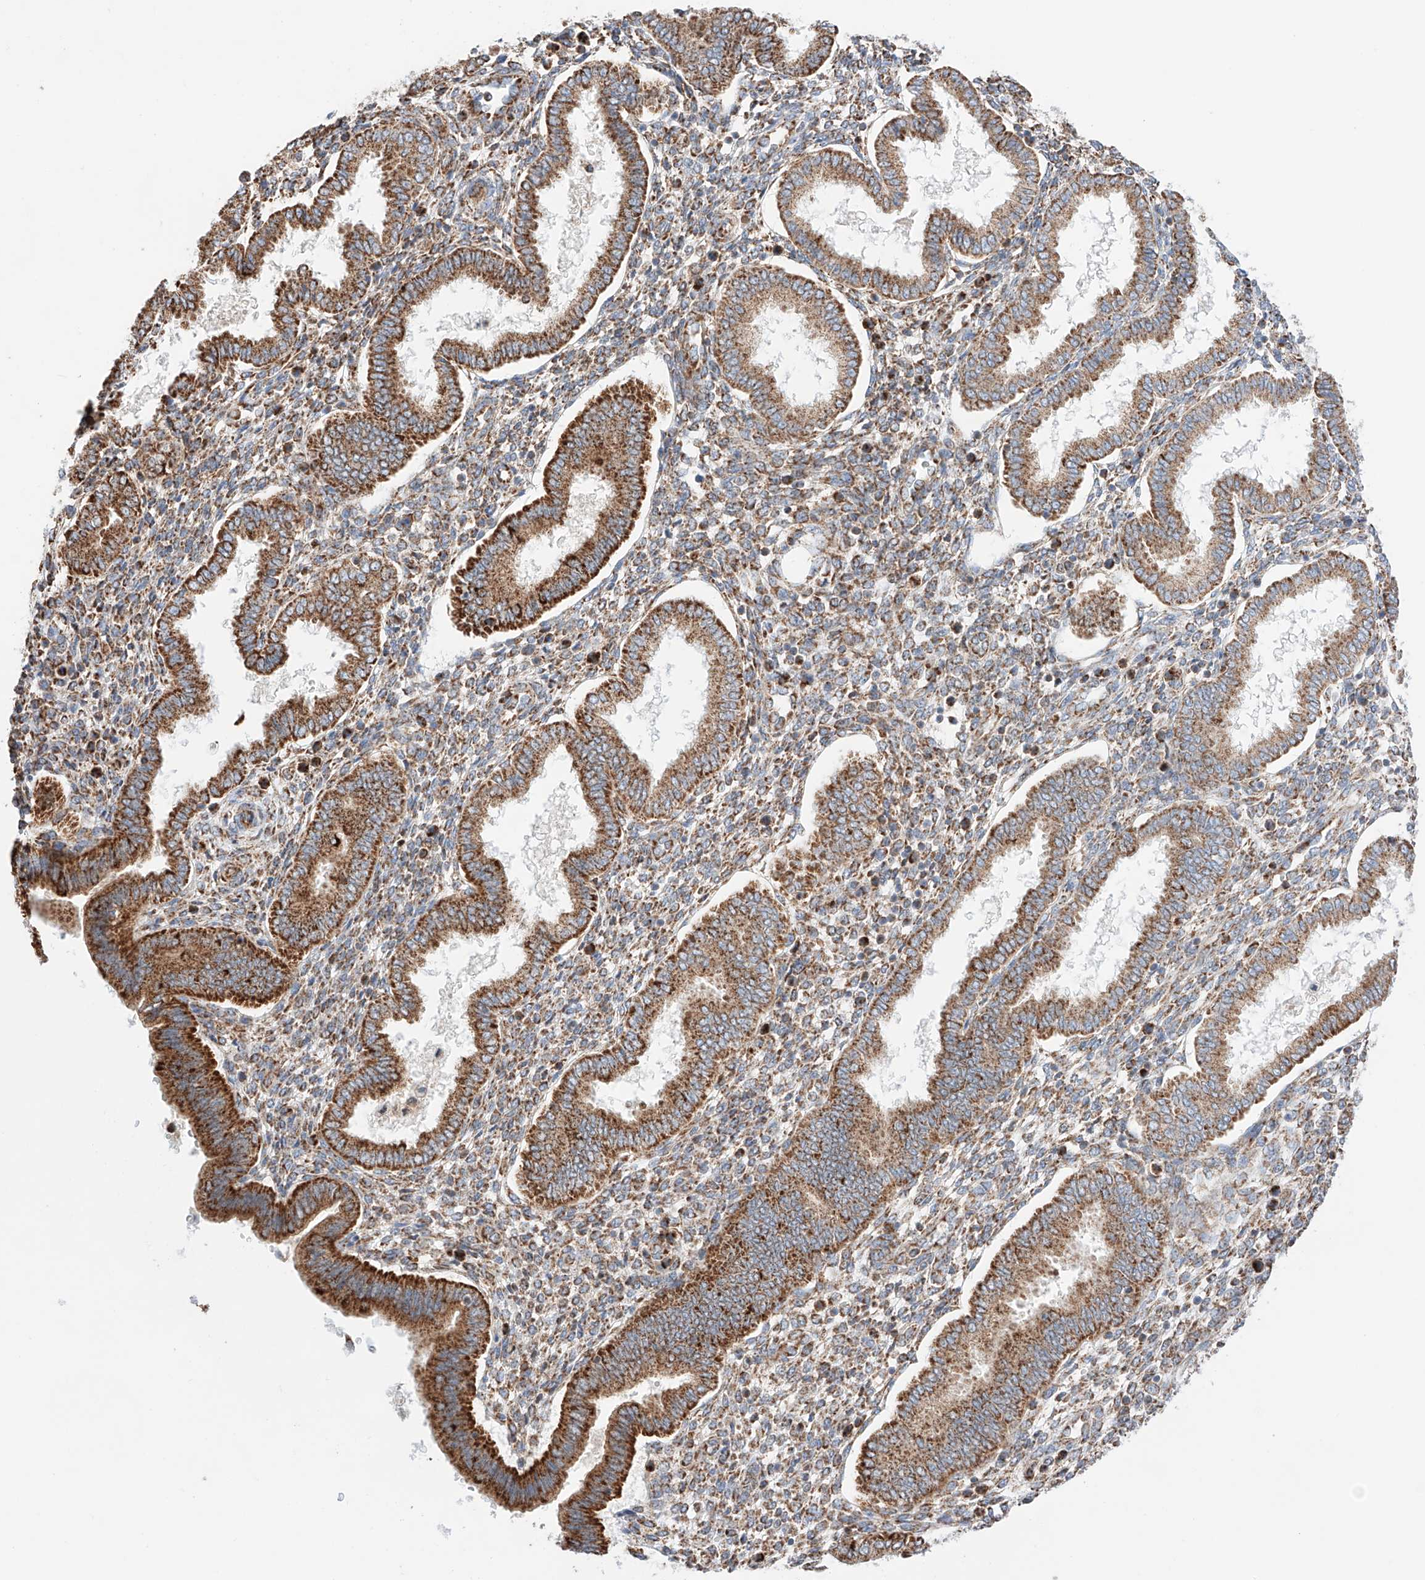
{"staining": {"intensity": "moderate", "quantity": "25%-75%", "location": "cytoplasmic/membranous"}, "tissue": "endometrium", "cell_type": "Cells in endometrial stroma", "image_type": "normal", "snomed": [{"axis": "morphology", "description": "Normal tissue, NOS"}, {"axis": "topography", "description": "Endometrium"}], "caption": "Immunohistochemistry micrograph of normal endometrium: human endometrium stained using immunohistochemistry reveals medium levels of moderate protein expression localized specifically in the cytoplasmic/membranous of cells in endometrial stroma, appearing as a cytoplasmic/membranous brown color.", "gene": "KTI12", "patient": {"sex": "female", "age": 24}}